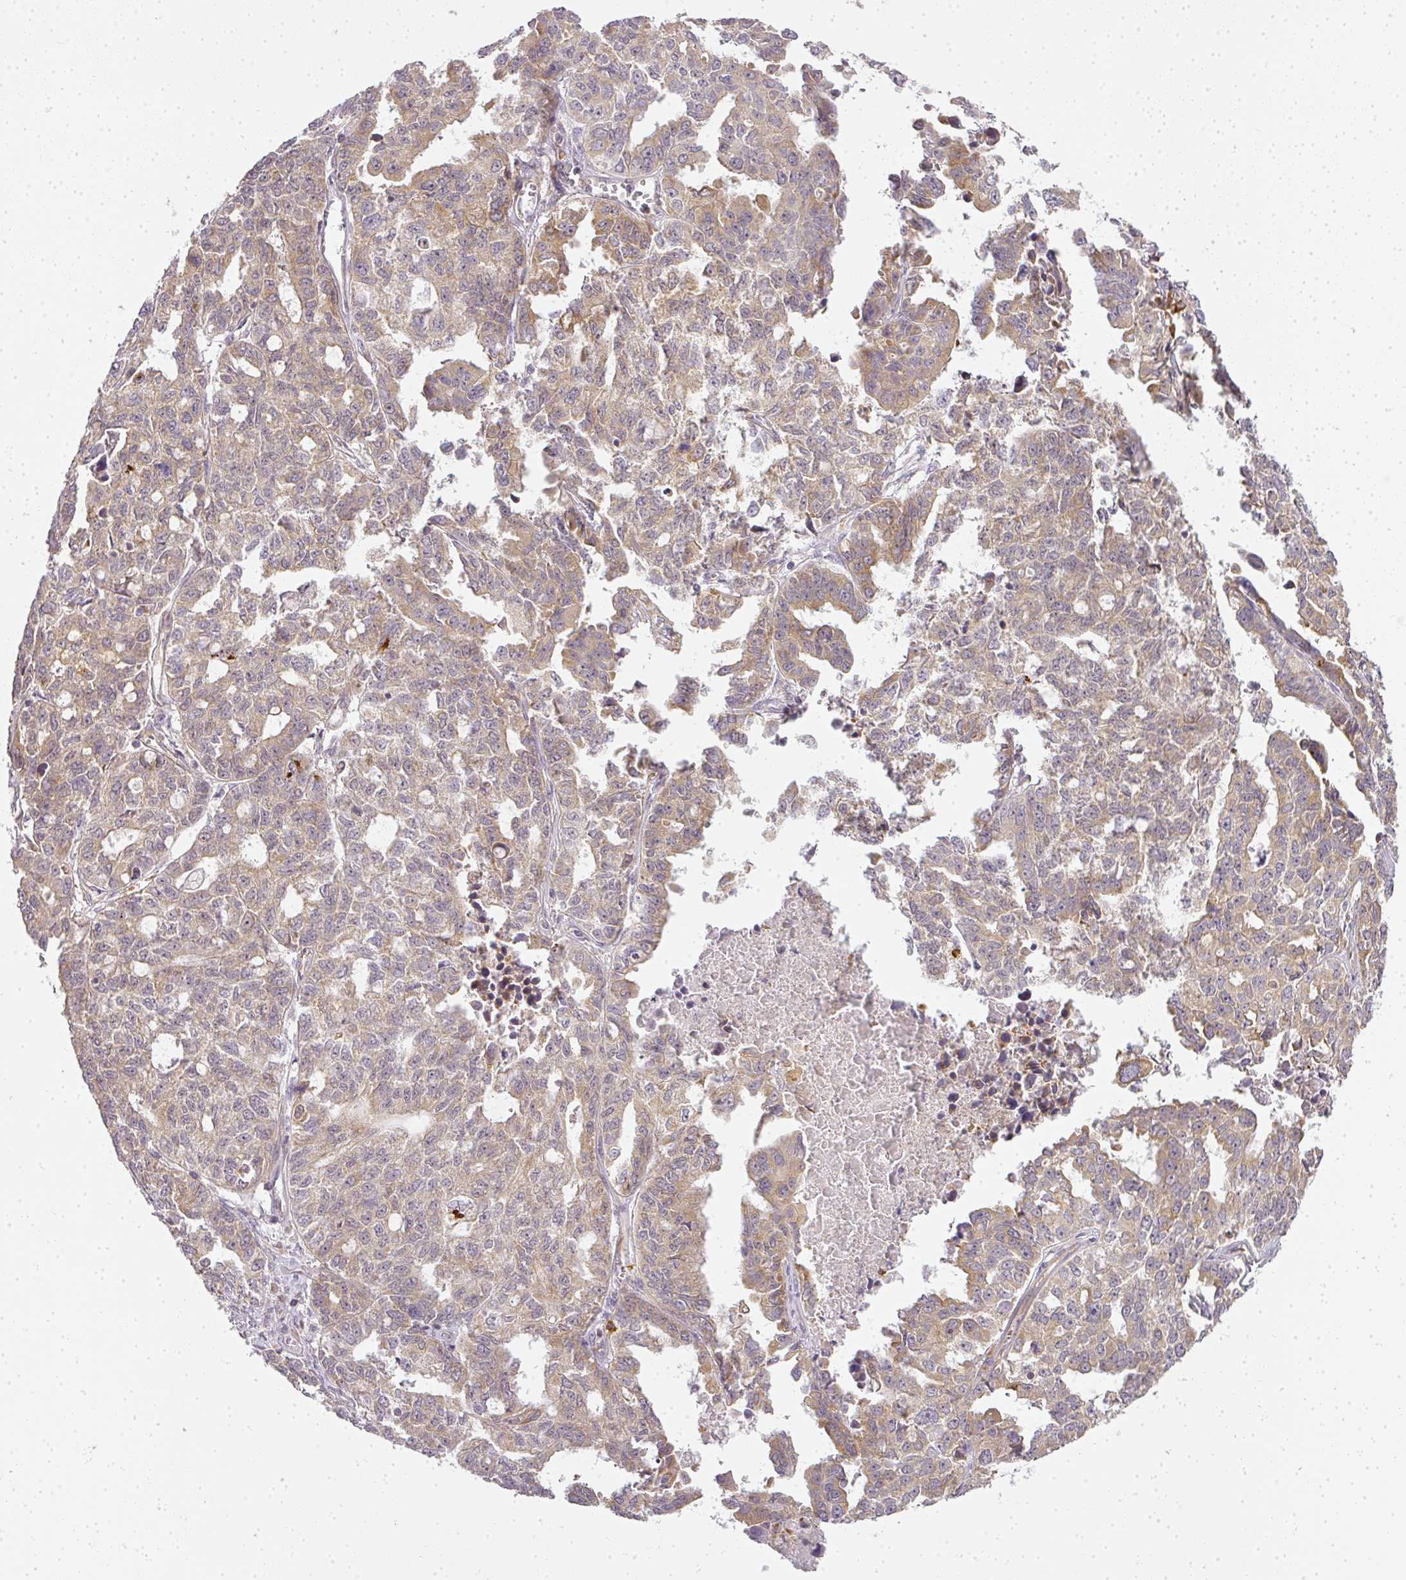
{"staining": {"intensity": "weak", "quantity": "25%-75%", "location": "cytoplasmic/membranous"}, "tissue": "ovarian cancer", "cell_type": "Tumor cells", "image_type": "cancer", "snomed": [{"axis": "morphology", "description": "Adenocarcinoma, NOS"}, {"axis": "morphology", "description": "Carcinoma, endometroid"}, {"axis": "topography", "description": "Ovary"}], "caption": "The histopathology image exhibits immunohistochemical staining of ovarian cancer (endometroid carcinoma). There is weak cytoplasmic/membranous staining is seen in about 25%-75% of tumor cells.", "gene": "MED19", "patient": {"sex": "female", "age": 72}}